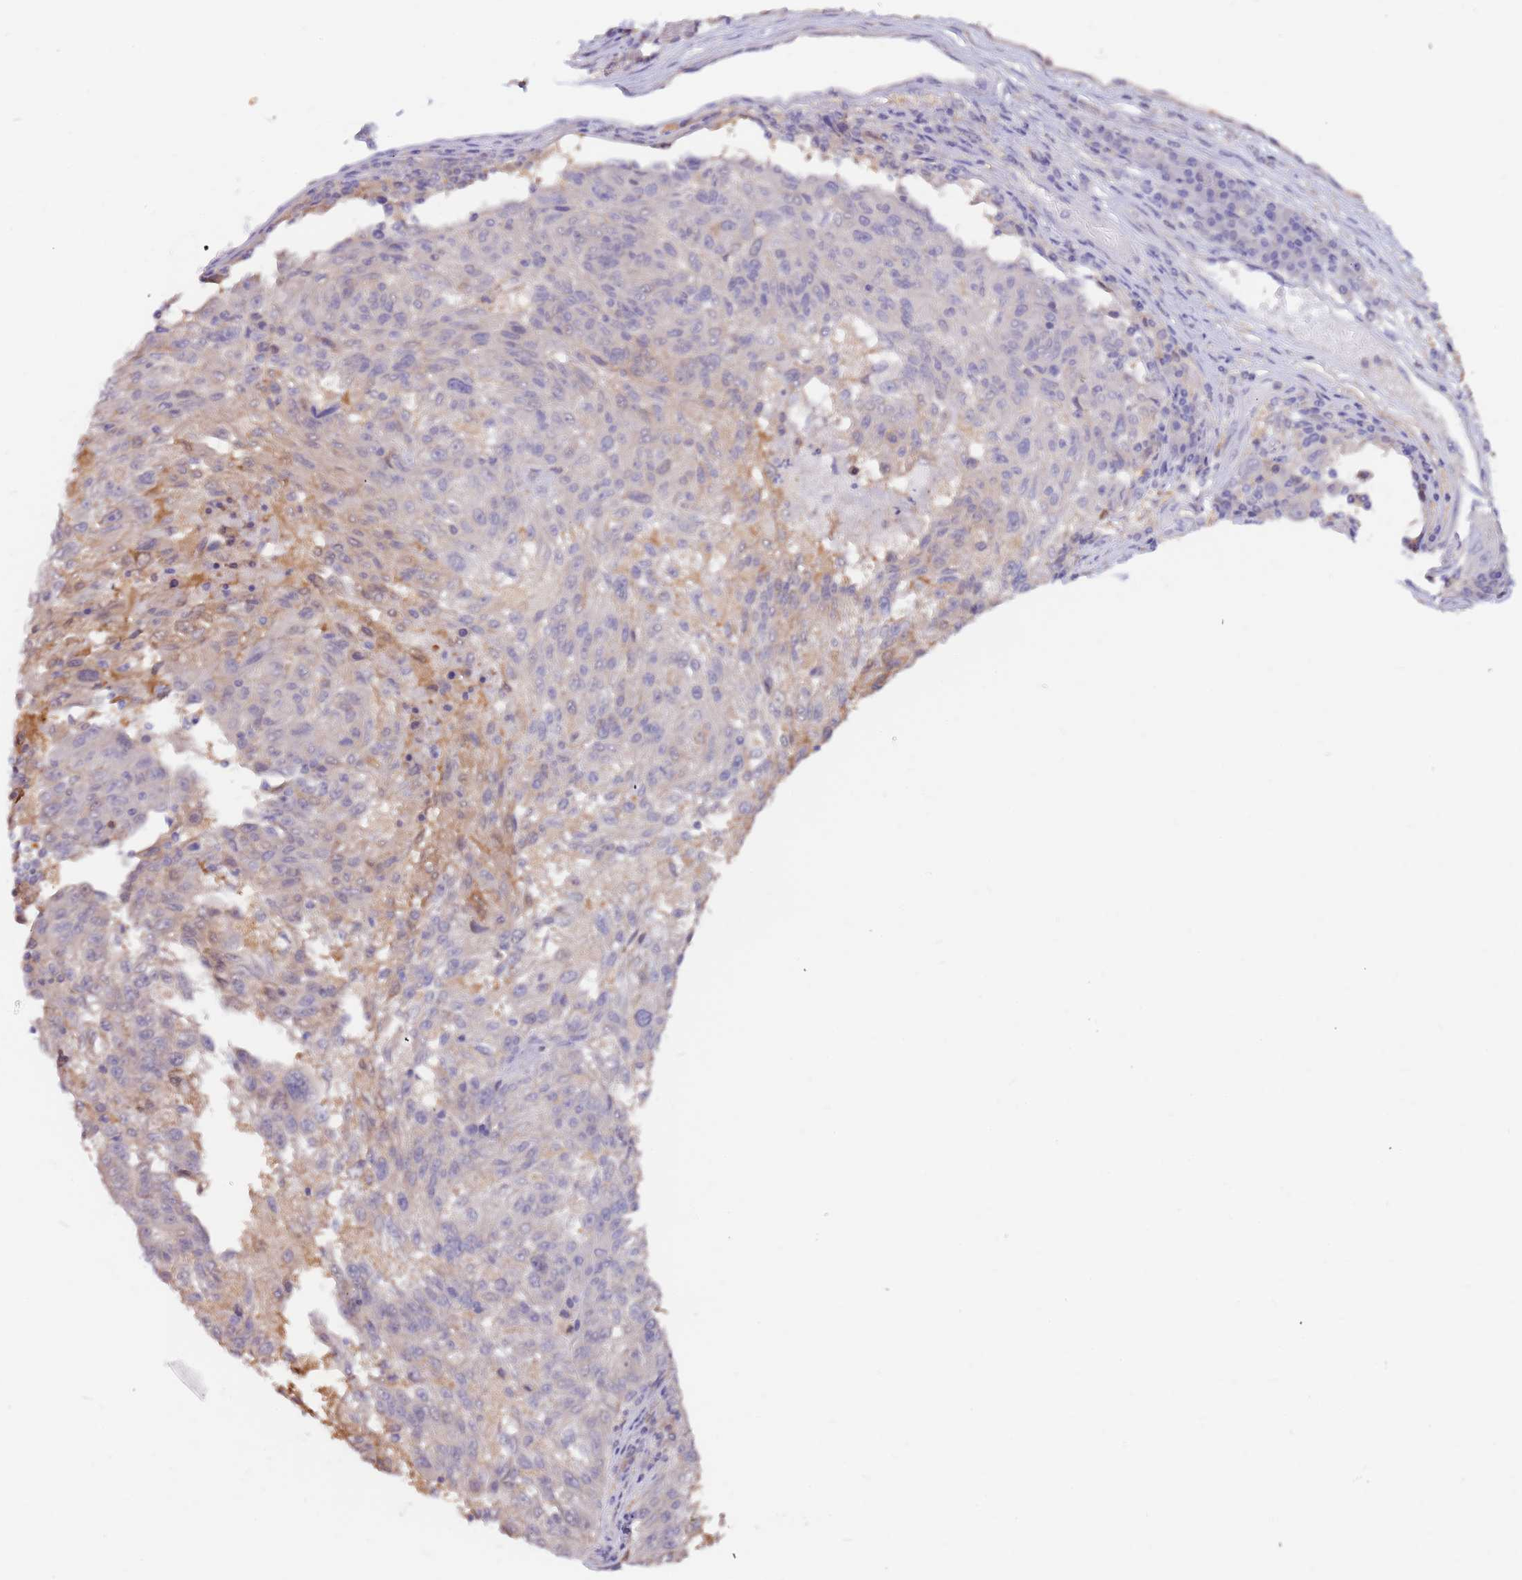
{"staining": {"intensity": "moderate", "quantity": "<25%", "location": "cytoplasmic/membranous,nuclear"}, "tissue": "melanoma", "cell_type": "Tumor cells", "image_type": "cancer", "snomed": [{"axis": "morphology", "description": "Malignant melanoma, NOS"}, {"axis": "topography", "description": "Skin"}], "caption": "Immunohistochemical staining of human melanoma displays low levels of moderate cytoplasmic/membranous and nuclear protein positivity in approximately <25% of tumor cells. The protein of interest is stained brown, and the nuclei are stained in blue (DAB (3,3'-diaminobenzidine) IHC with brightfield microscopy, high magnification).", "gene": "AP5S1", "patient": {"sex": "male", "age": 53}}